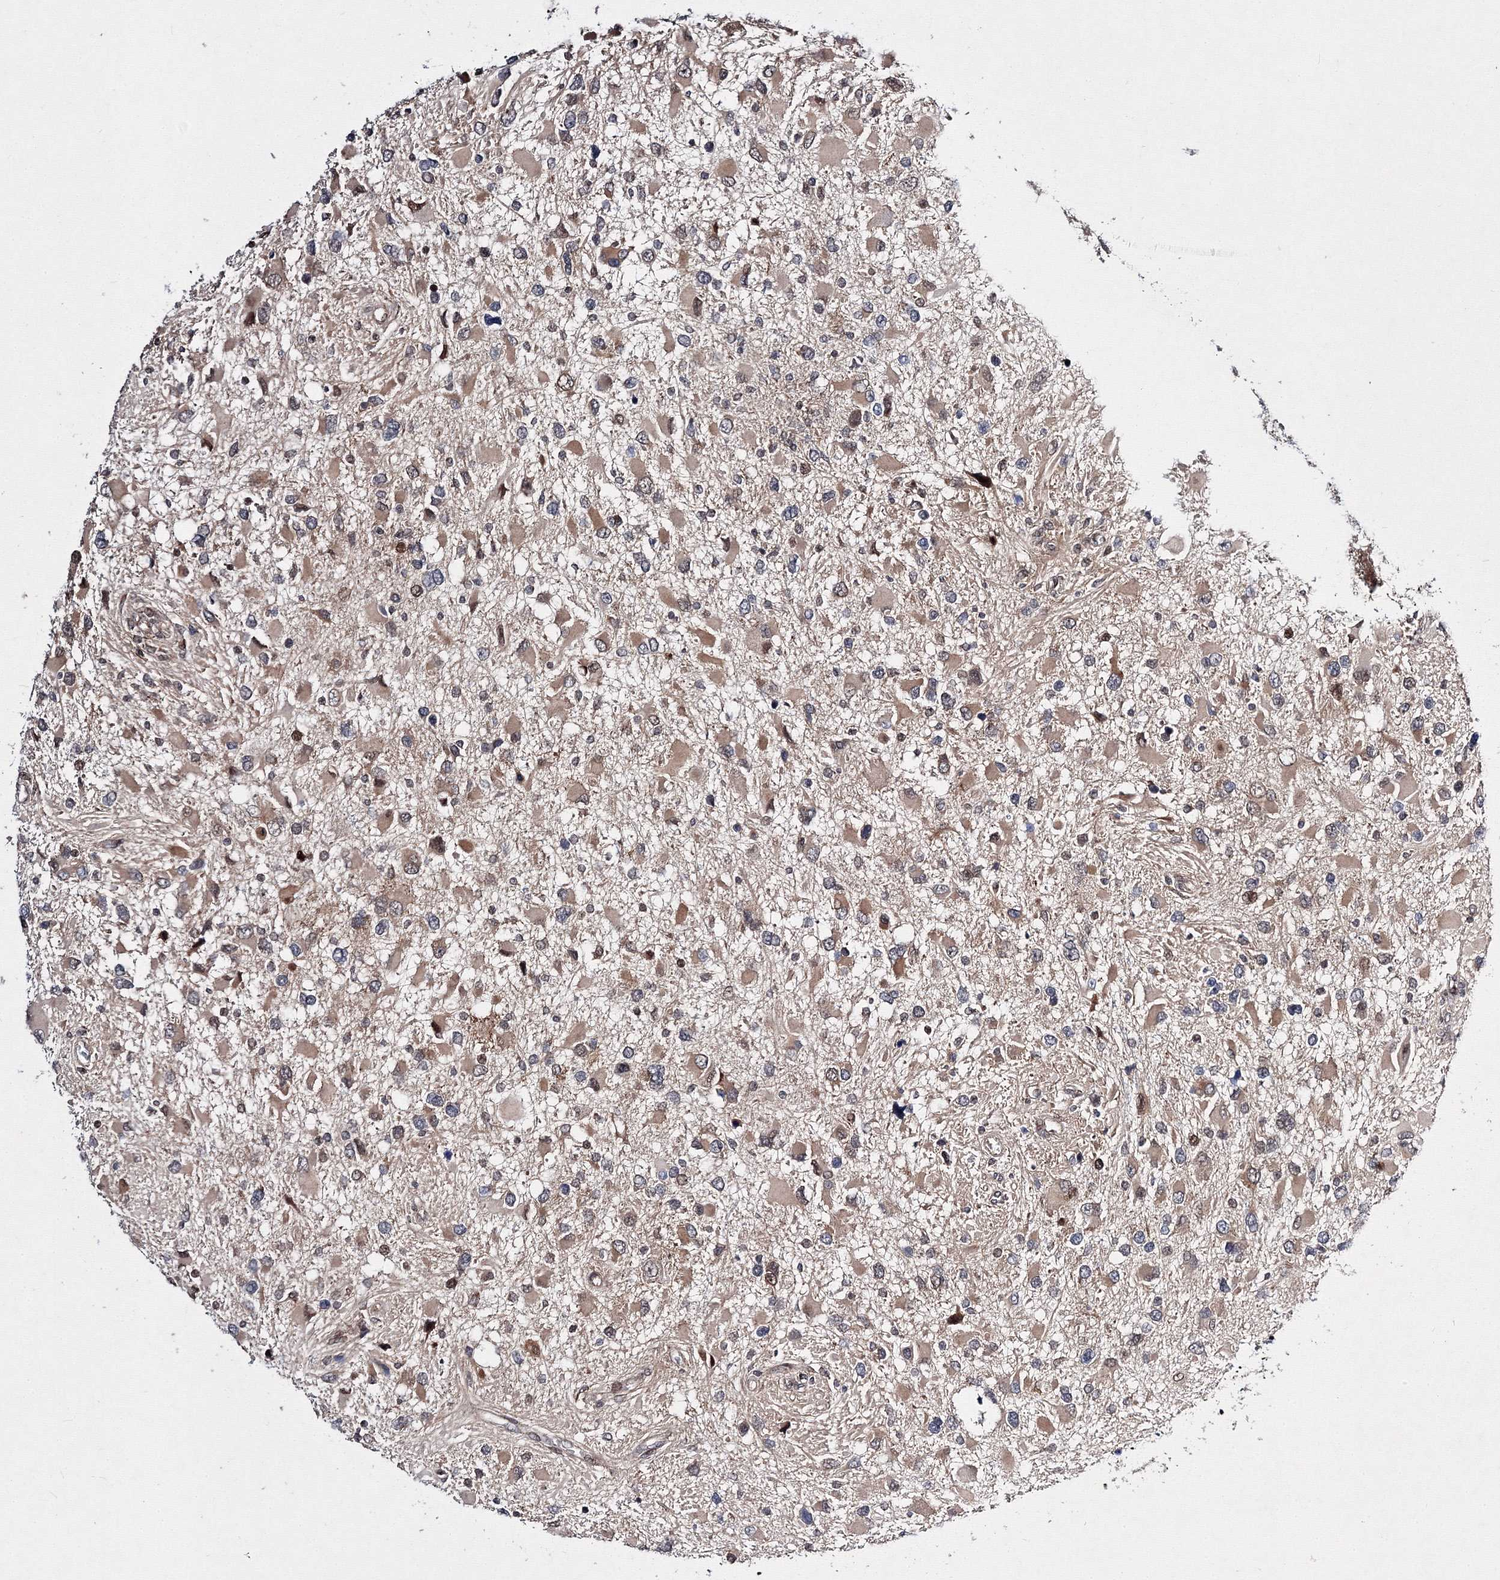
{"staining": {"intensity": "moderate", "quantity": ">75%", "location": "cytoplasmic/membranous,nuclear"}, "tissue": "glioma", "cell_type": "Tumor cells", "image_type": "cancer", "snomed": [{"axis": "morphology", "description": "Glioma, malignant, High grade"}, {"axis": "topography", "description": "Brain"}], "caption": "Malignant glioma (high-grade) stained with a protein marker reveals moderate staining in tumor cells.", "gene": "GPN1", "patient": {"sex": "male", "age": 53}}